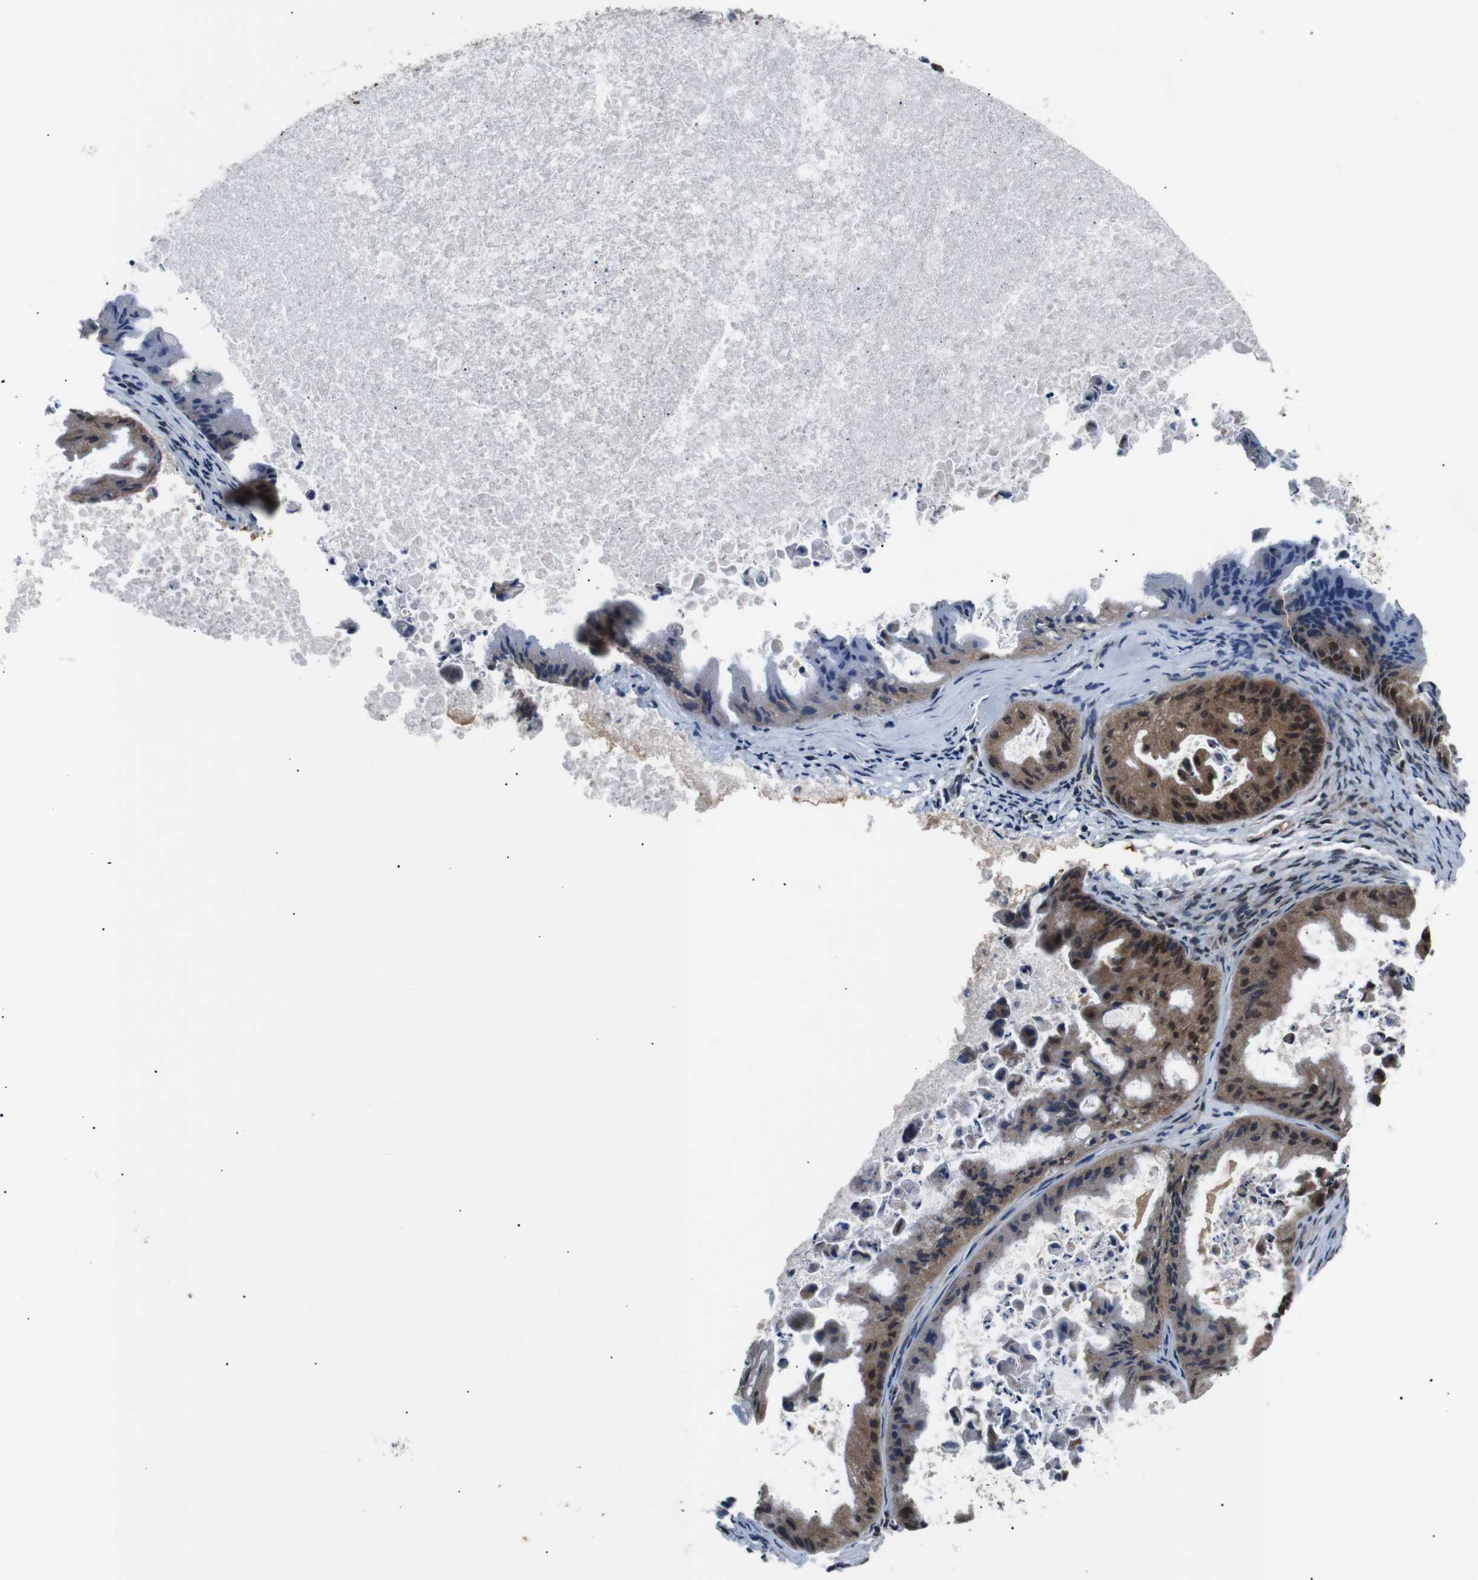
{"staining": {"intensity": "moderate", "quantity": ">75%", "location": "cytoplasmic/membranous,nuclear"}, "tissue": "ovarian cancer", "cell_type": "Tumor cells", "image_type": "cancer", "snomed": [{"axis": "morphology", "description": "Cystadenocarcinoma, mucinous, NOS"}, {"axis": "topography", "description": "Ovary"}], "caption": "Ovarian mucinous cystadenocarcinoma stained with DAB IHC displays medium levels of moderate cytoplasmic/membranous and nuclear staining in about >75% of tumor cells.", "gene": "SKP1", "patient": {"sex": "female", "age": 37}}